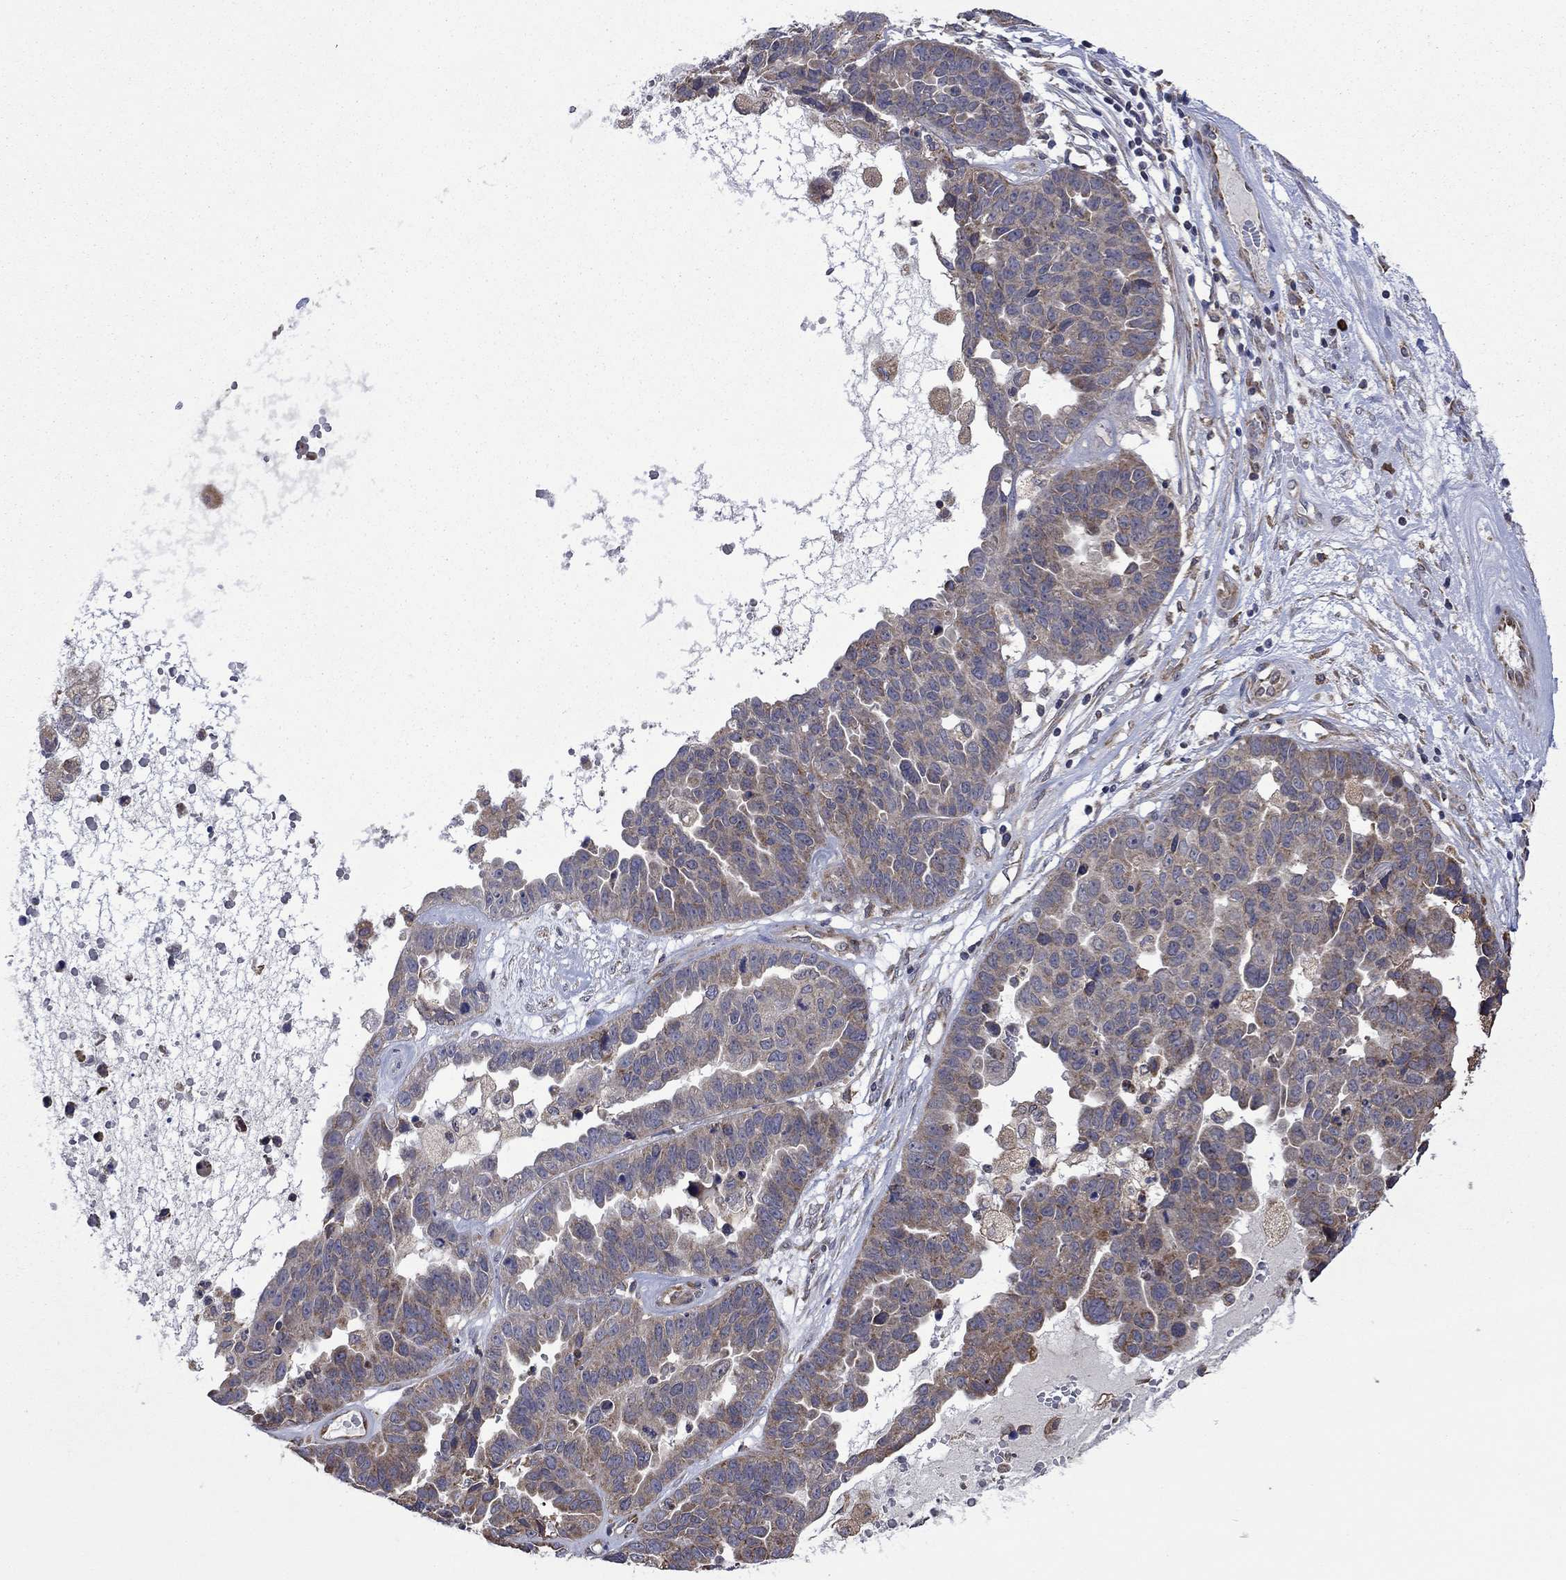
{"staining": {"intensity": "weak", "quantity": "25%-75%", "location": "cytoplasmic/membranous"}, "tissue": "ovarian cancer", "cell_type": "Tumor cells", "image_type": "cancer", "snomed": [{"axis": "morphology", "description": "Cystadenocarcinoma, serous, NOS"}, {"axis": "topography", "description": "Ovary"}], "caption": "A brown stain shows weak cytoplasmic/membranous expression of a protein in human ovarian cancer (serous cystadenocarcinoma) tumor cells.", "gene": "FURIN", "patient": {"sex": "female", "age": 87}}